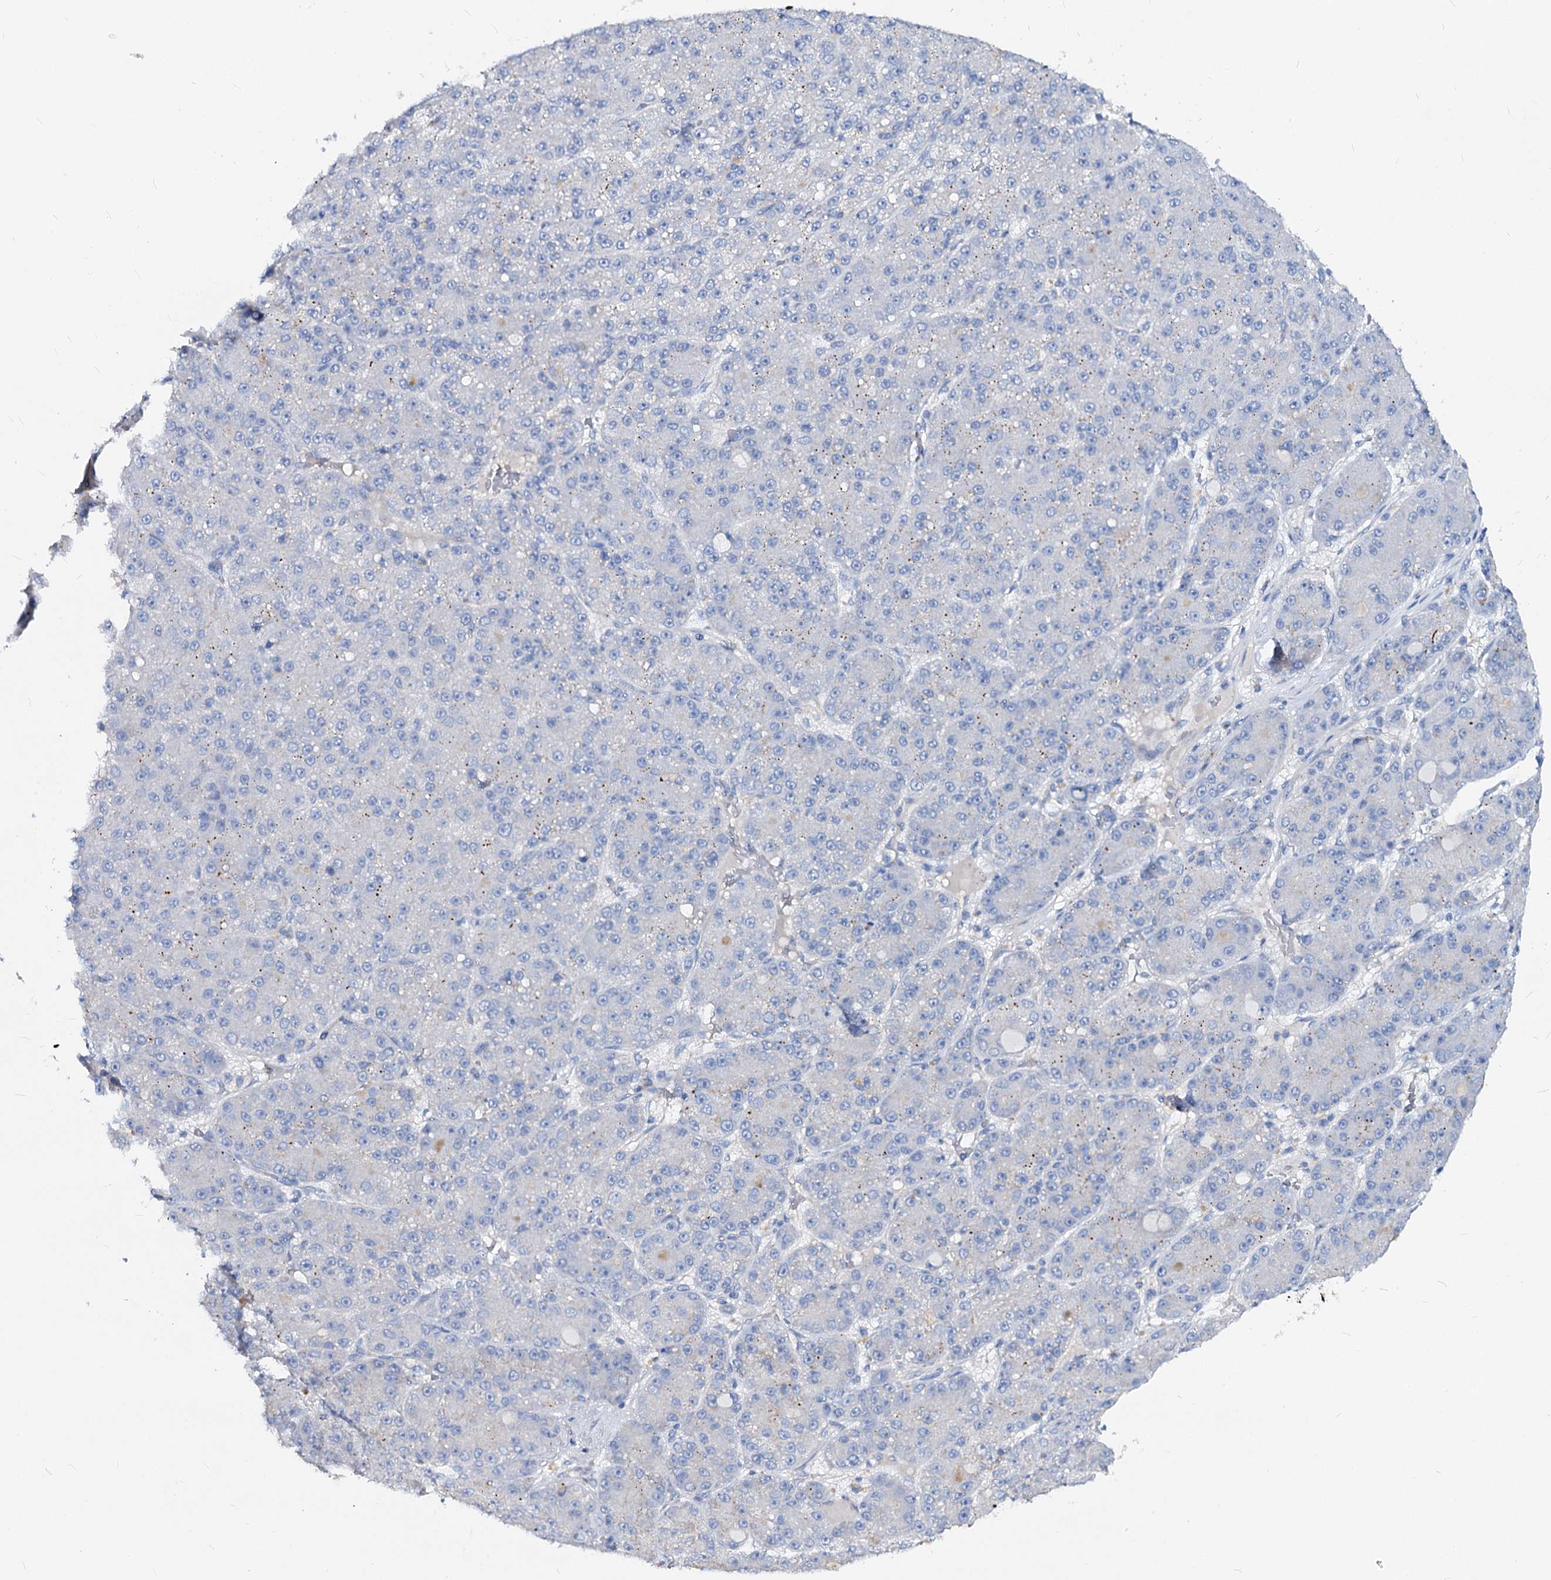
{"staining": {"intensity": "negative", "quantity": "none", "location": "none"}, "tissue": "liver cancer", "cell_type": "Tumor cells", "image_type": "cancer", "snomed": [{"axis": "morphology", "description": "Carcinoma, Hepatocellular, NOS"}, {"axis": "topography", "description": "Liver"}], "caption": "Immunohistochemical staining of human liver cancer (hepatocellular carcinoma) reveals no significant expression in tumor cells.", "gene": "DYDC2", "patient": {"sex": "male", "age": 67}}